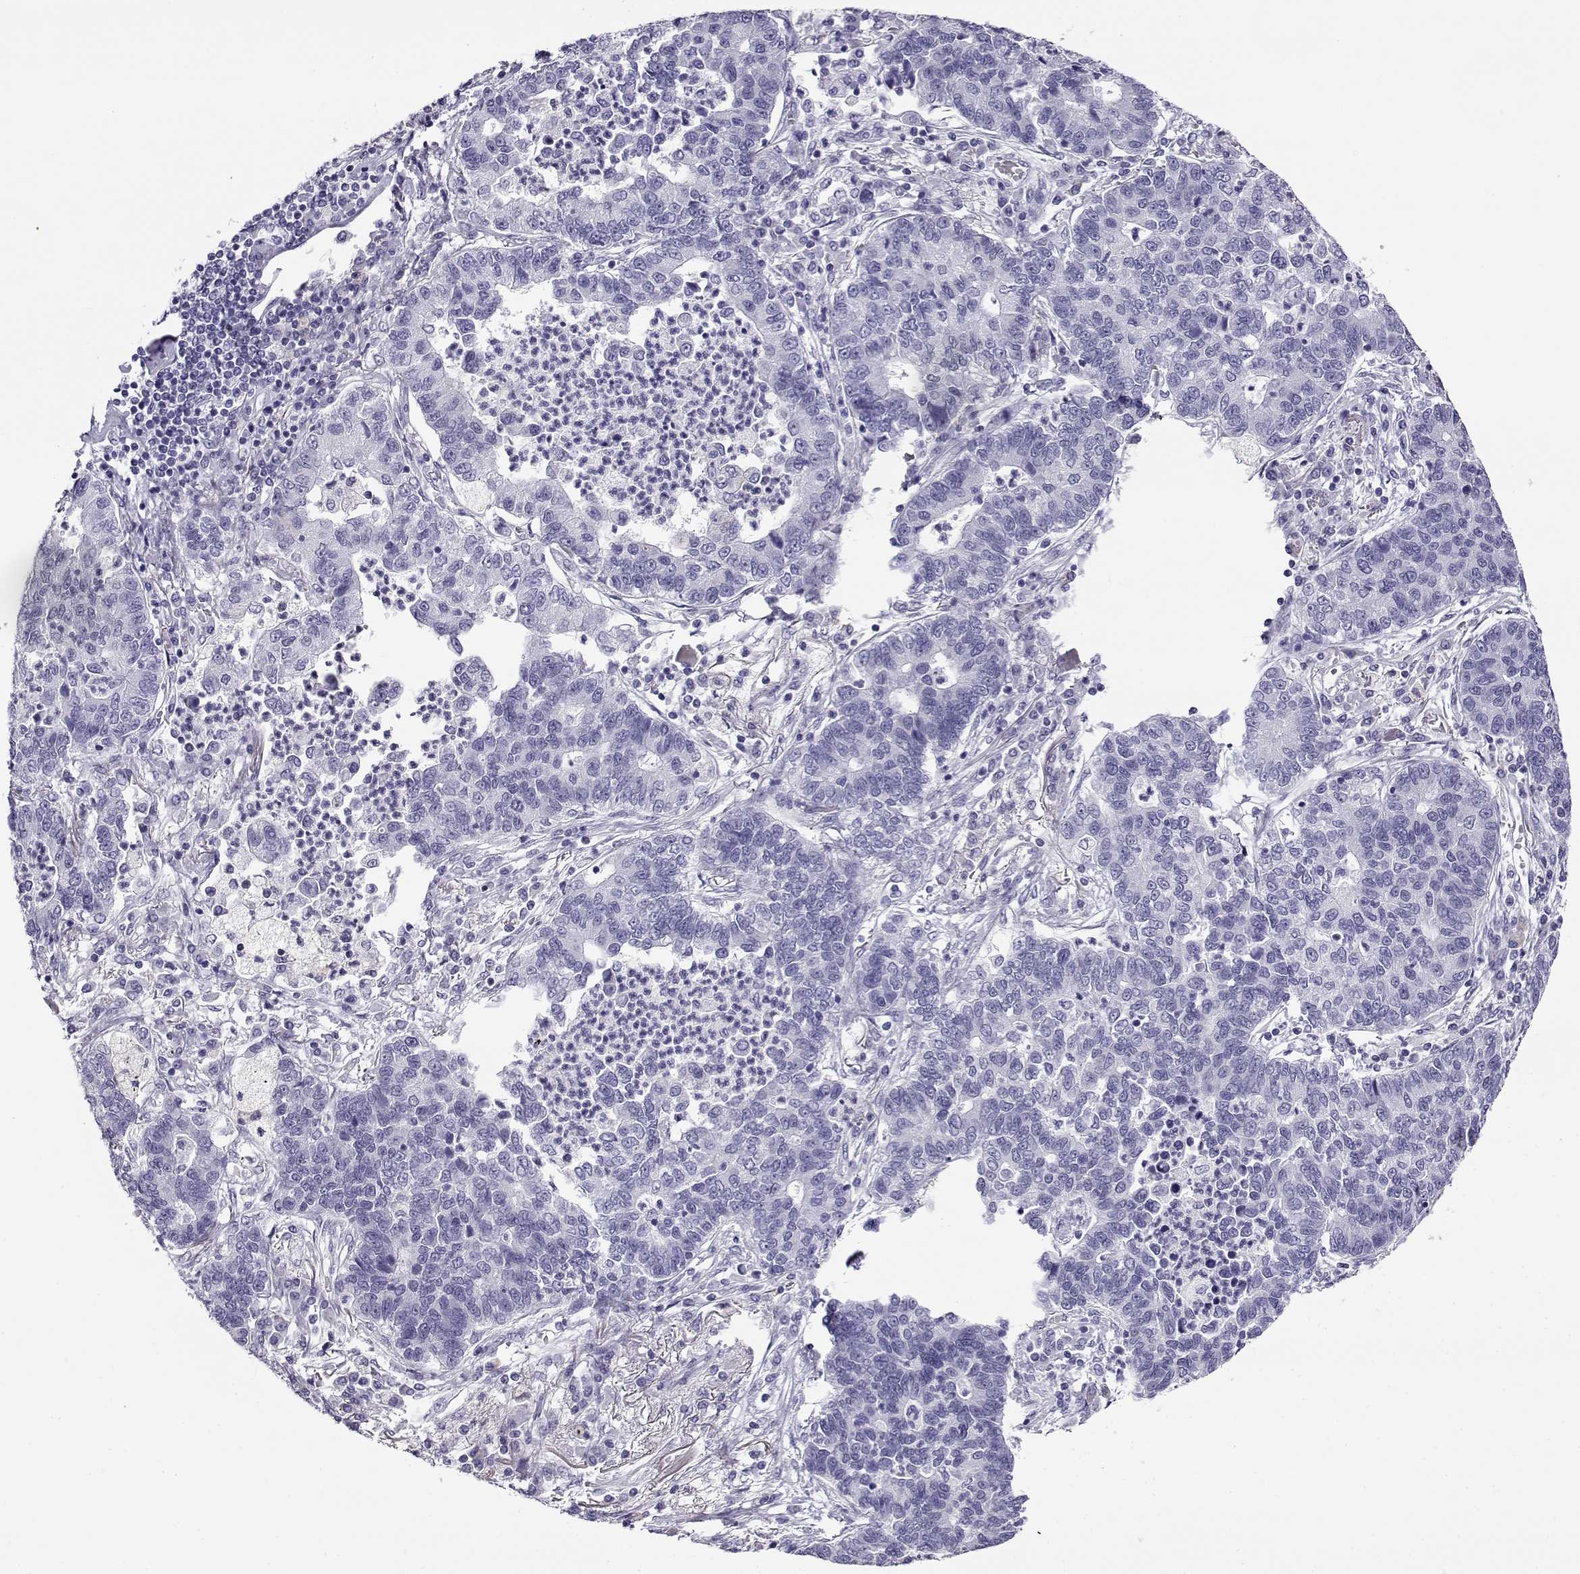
{"staining": {"intensity": "negative", "quantity": "none", "location": "none"}, "tissue": "lung cancer", "cell_type": "Tumor cells", "image_type": "cancer", "snomed": [{"axis": "morphology", "description": "Adenocarcinoma, NOS"}, {"axis": "topography", "description": "Lung"}], "caption": "Immunohistochemical staining of human adenocarcinoma (lung) reveals no significant expression in tumor cells.", "gene": "CABS1", "patient": {"sex": "female", "age": 57}}